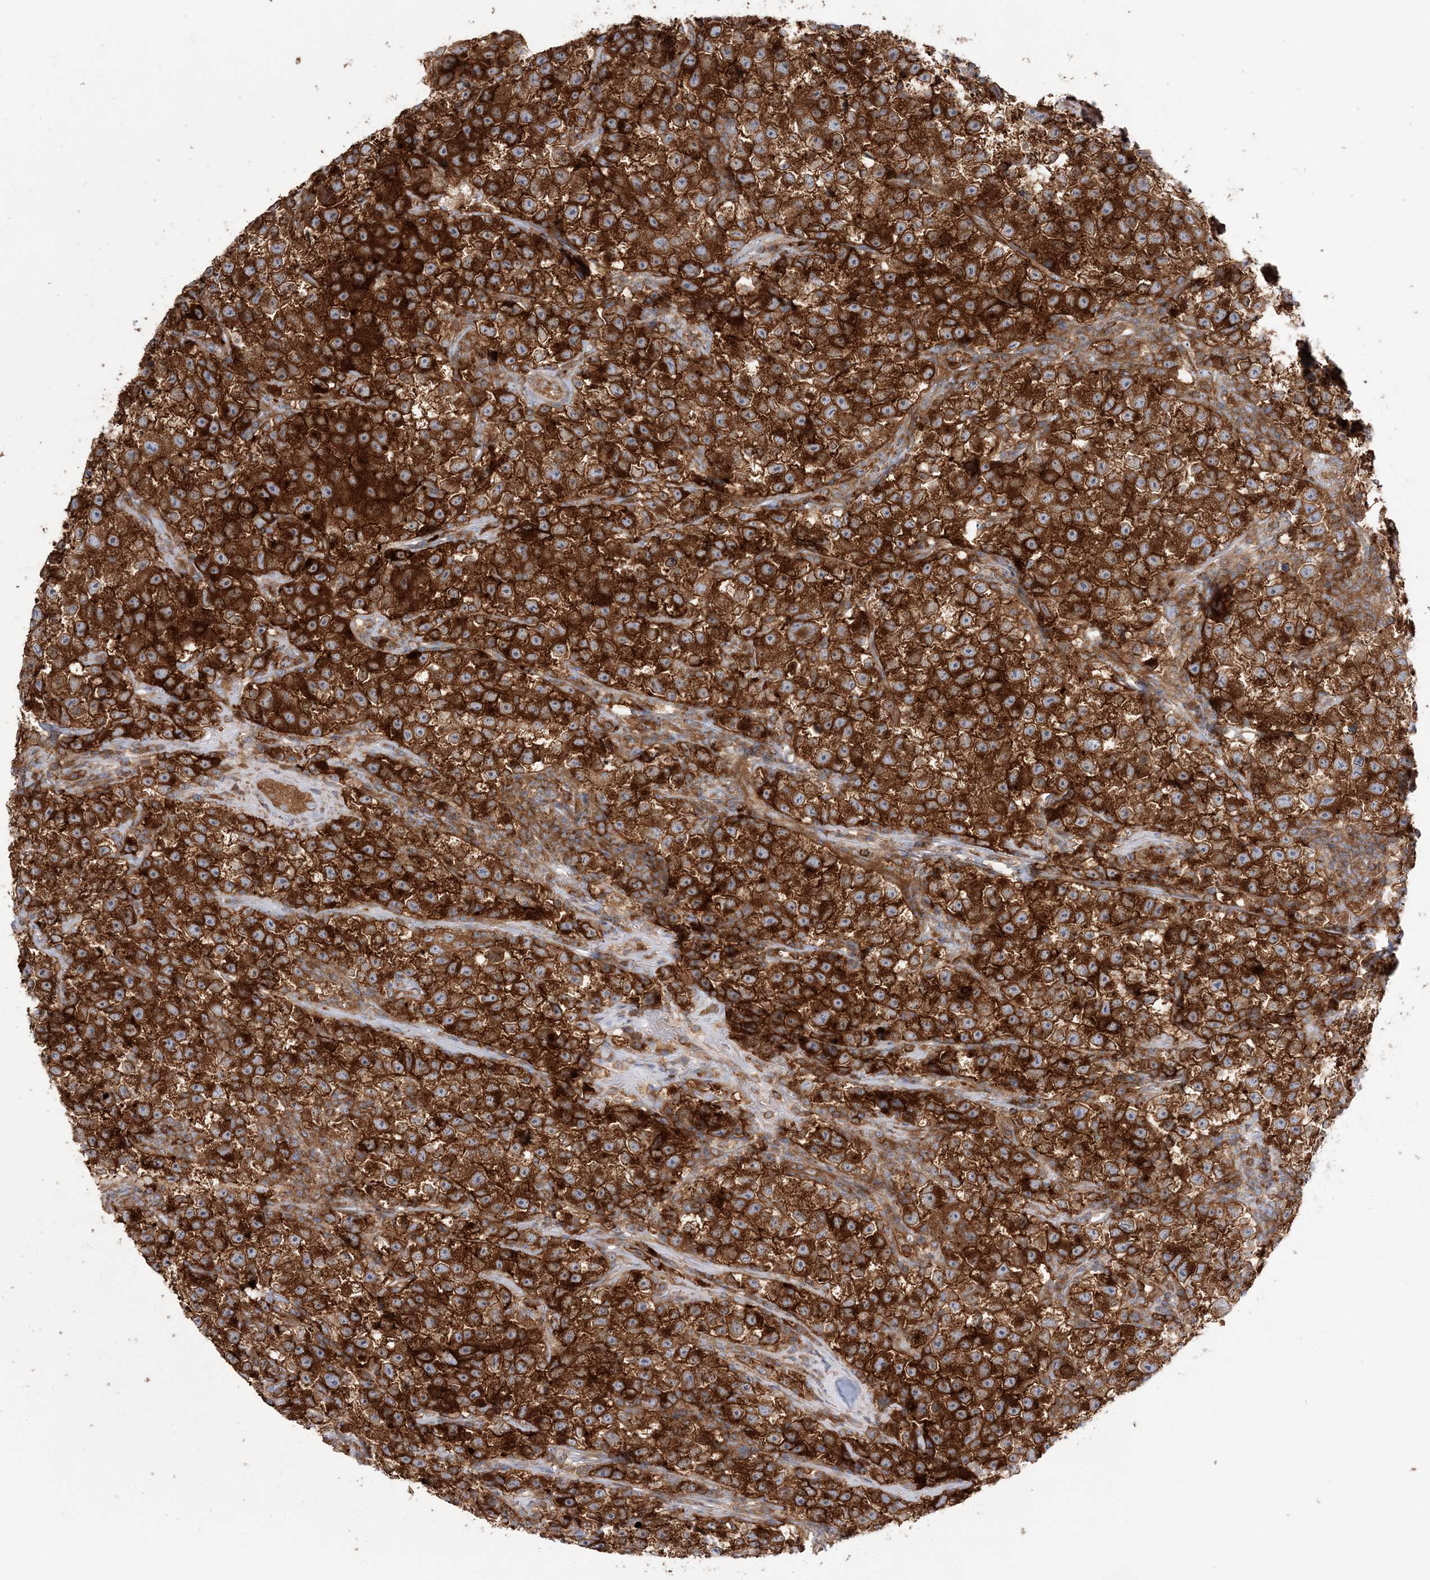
{"staining": {"intensity": "strong", "quantity": ">75%", "location": "cytoplasmic/membranous"}, "tissue": "testis cancer", "cell_type": "Tumor cells", "image_type": "cancer", "snomed": [{"axis": "morphology", "description": "Seminoma, NOS"}, {"axis": "topography", "description": "Testis"}], "caption": "Testis cancer was stained to show a protein in brown. There is high levels of strong cytoplasmic/membranous positivity in about >75% of tumor cells. The protein is shown in brown color, while the nuclei are stained blue.", "gene": "TBC1D5", "patient": {"sex": "male", "age": 22}}